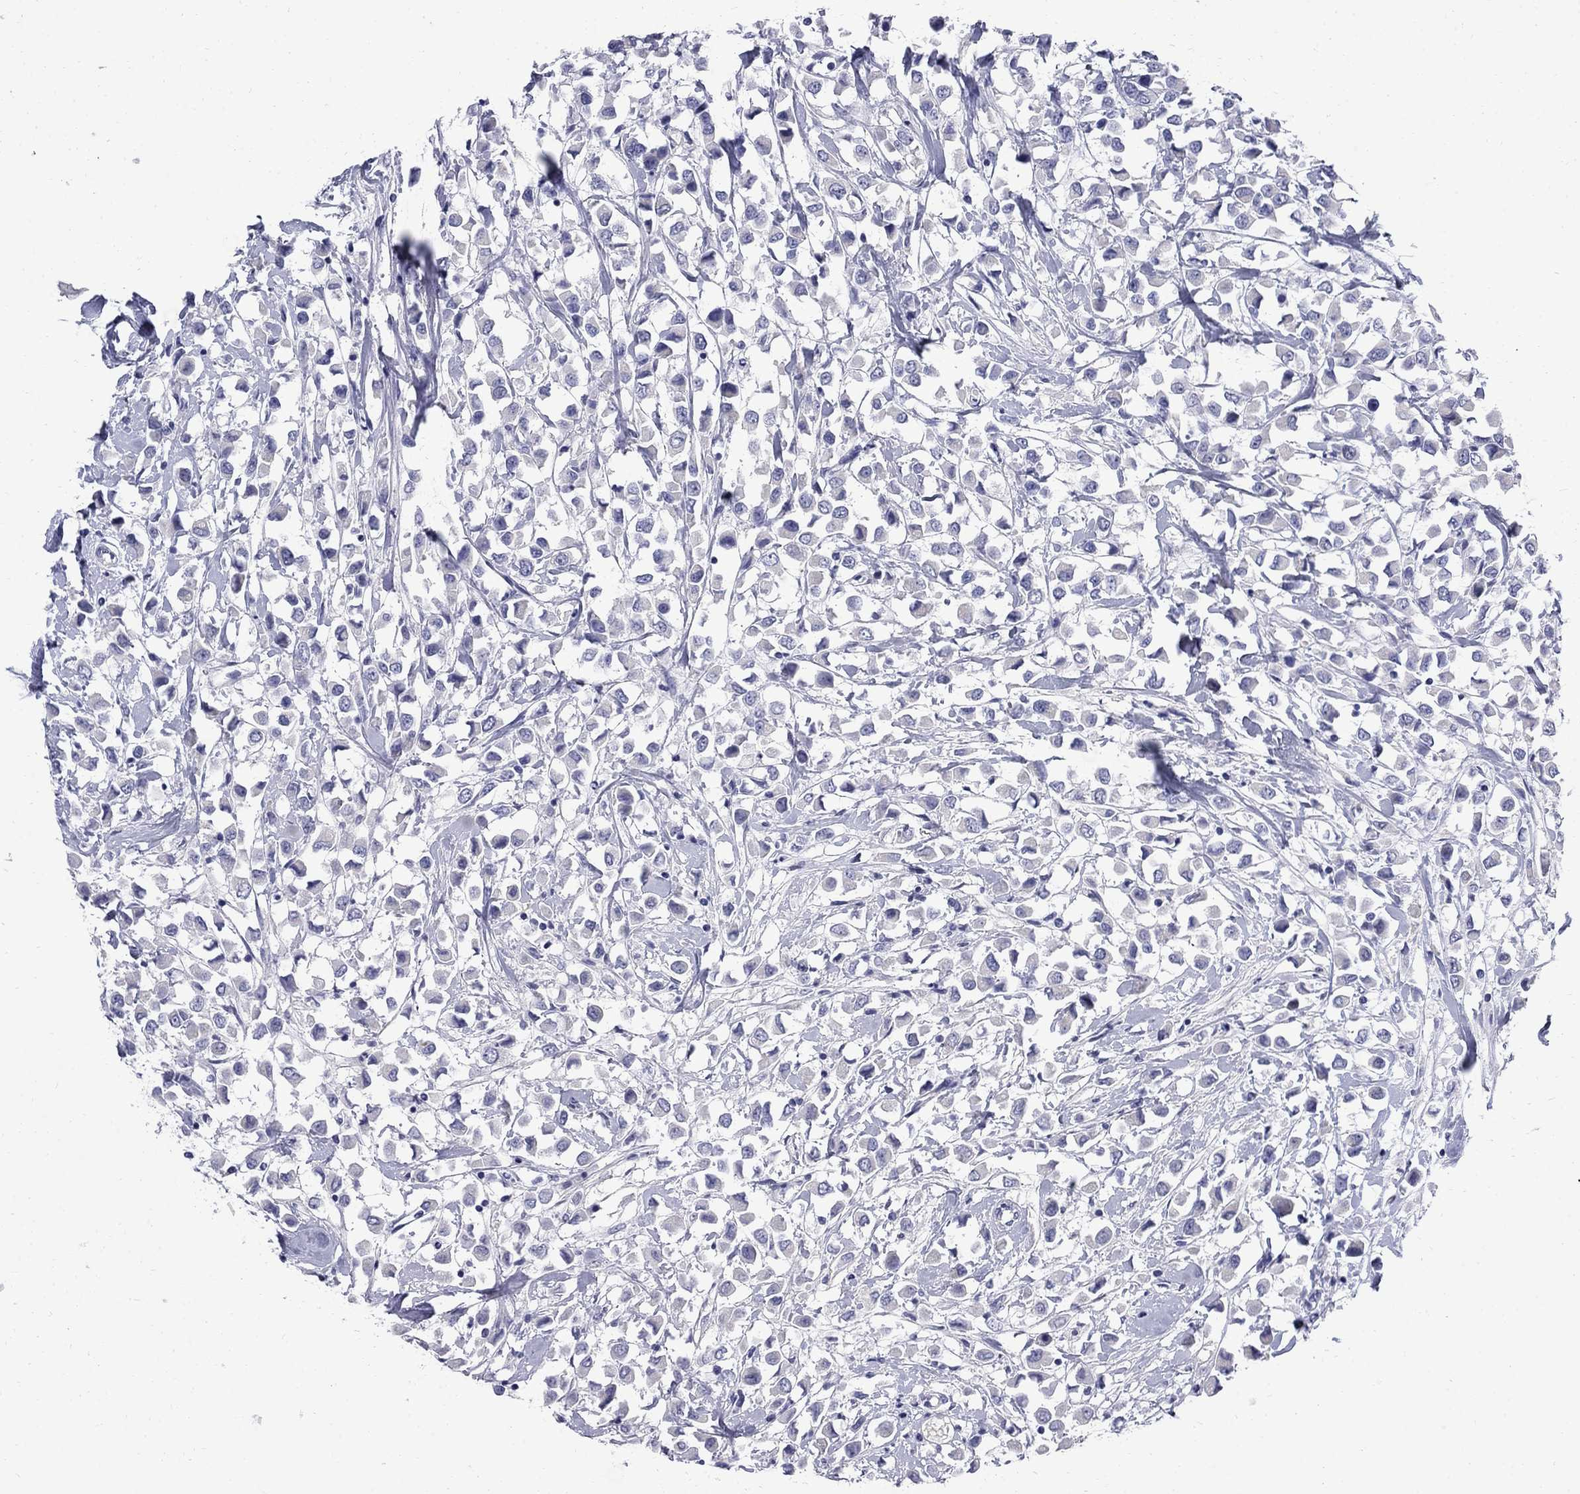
{"staining": {"intensity": "negative", "quantity": "none", "location": "none"}, "tissue": "breast cancer", "cell_type": "Tumor cells", "image_type": "cancer", "snomed": [{"axis": "morphology", "description": "Duct carcinoma"}, {"axis": "topography", "description": "Breast"}], "caption": "DAB (3,3'-diaminobenzidine) immunohistochemical staining of human intraductal carcinoma (breast) demonstrates no significant positivity in tumor cells. The staining was performed using DAB (3,3'-diaminobenzidine) to visualize the protein expression in brown, while the nuclei were stained in blue with hematoxylin (Magnification: 20x).", "gene": "SERPINB2", "patient": {"sex": "female", "age": 61}}